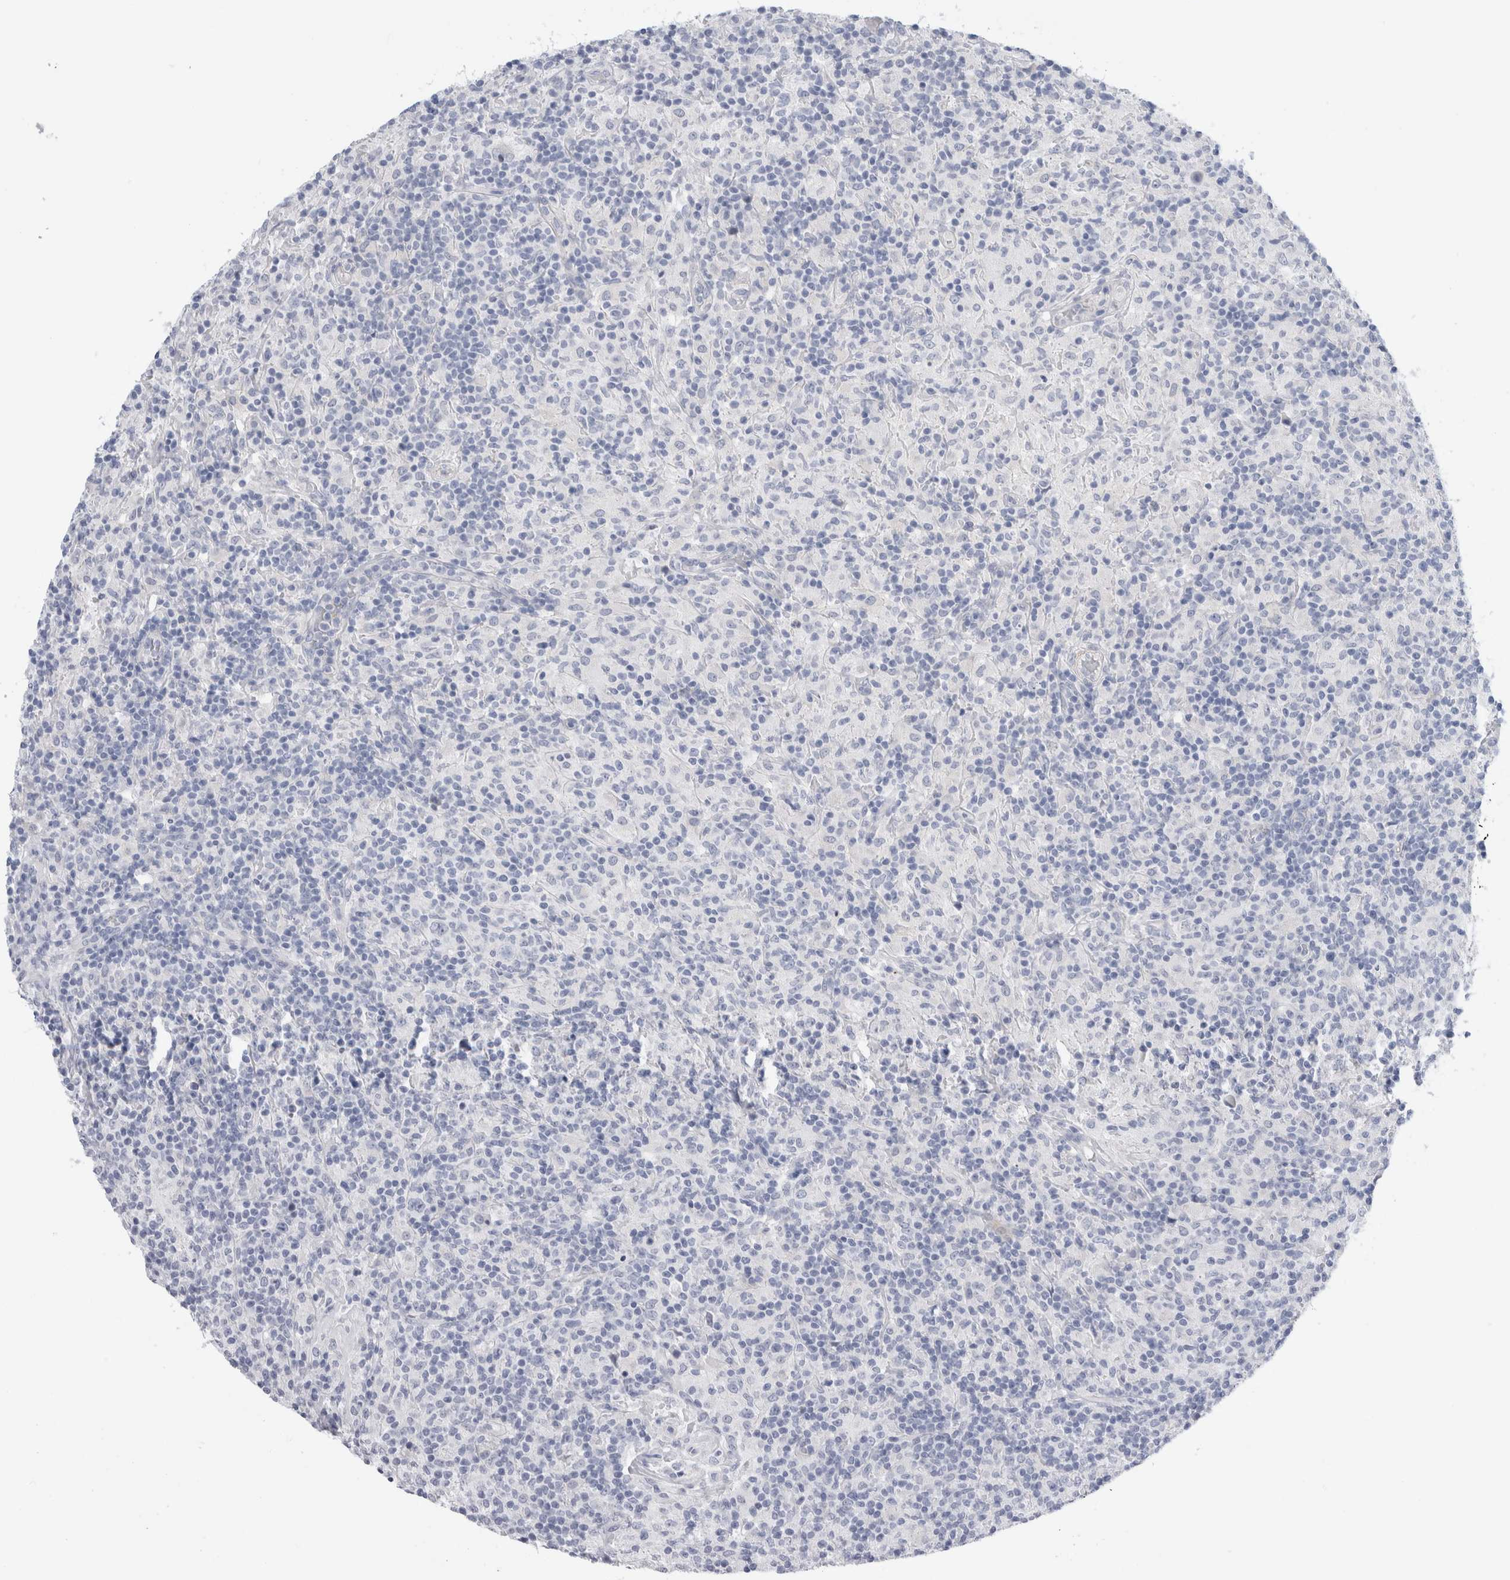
{"staining": {"intensity": "negative", "quantity": "none", "location": "none"}, "tissue": "lymphoma", "cell_type": "Tumor cells", "image_type": "cancer", "snomed": [{"axis": "morphology", "description": "Hodgkin's disease, NOS"}, {"axis": "topography", "description": "Lymph node"}], "caption": "DAB (3,3'-diaminobenzidine) immunohistochemical staining of human lymphoma displays no significant staining in tumor cells.", "gene": "SLC20A2", "patient": {"sex": "male", "age": 70}}